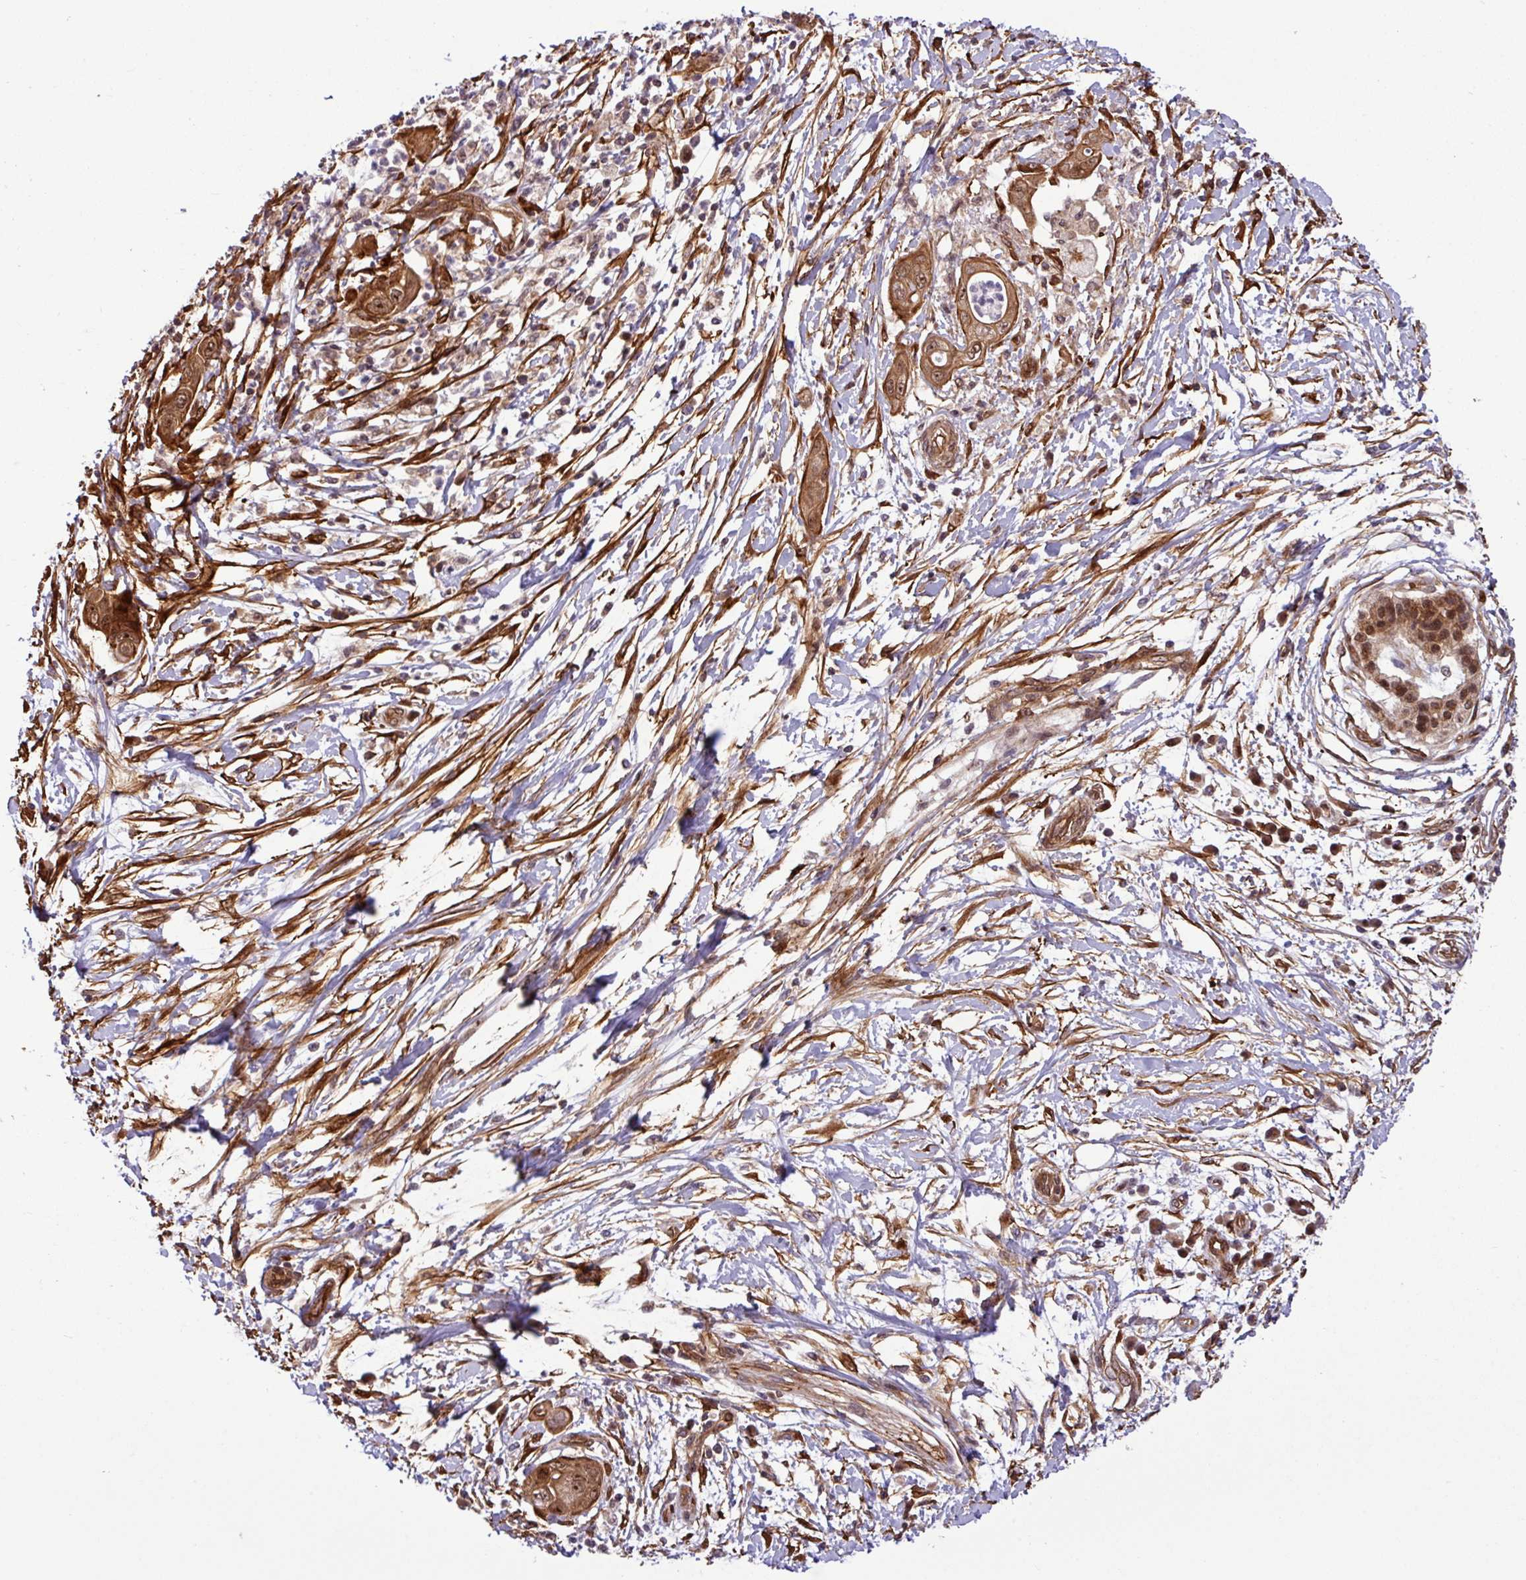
{"staining": {"intensity": "moderate", "quantity": ">75%", "location": "cytoplasmic/membranous"}, "tissue": "pancreatic cancer", "cell_type": "Tumor cells", "image_type": "cancer", "snomed": [{"axis": "morphology", "description": "Adenocarcinoma, NOS"}, {"axis": "topography", "description": "Pancreas"}], "caption": "Human pancreatic cancer stained for a protein (brown) reveals moderate cytoplasmic/membranous positive expression in approximately >75% of tumor cells.", "gene": "C7orf50", "patient": {"sex": "male", "age": 68}}